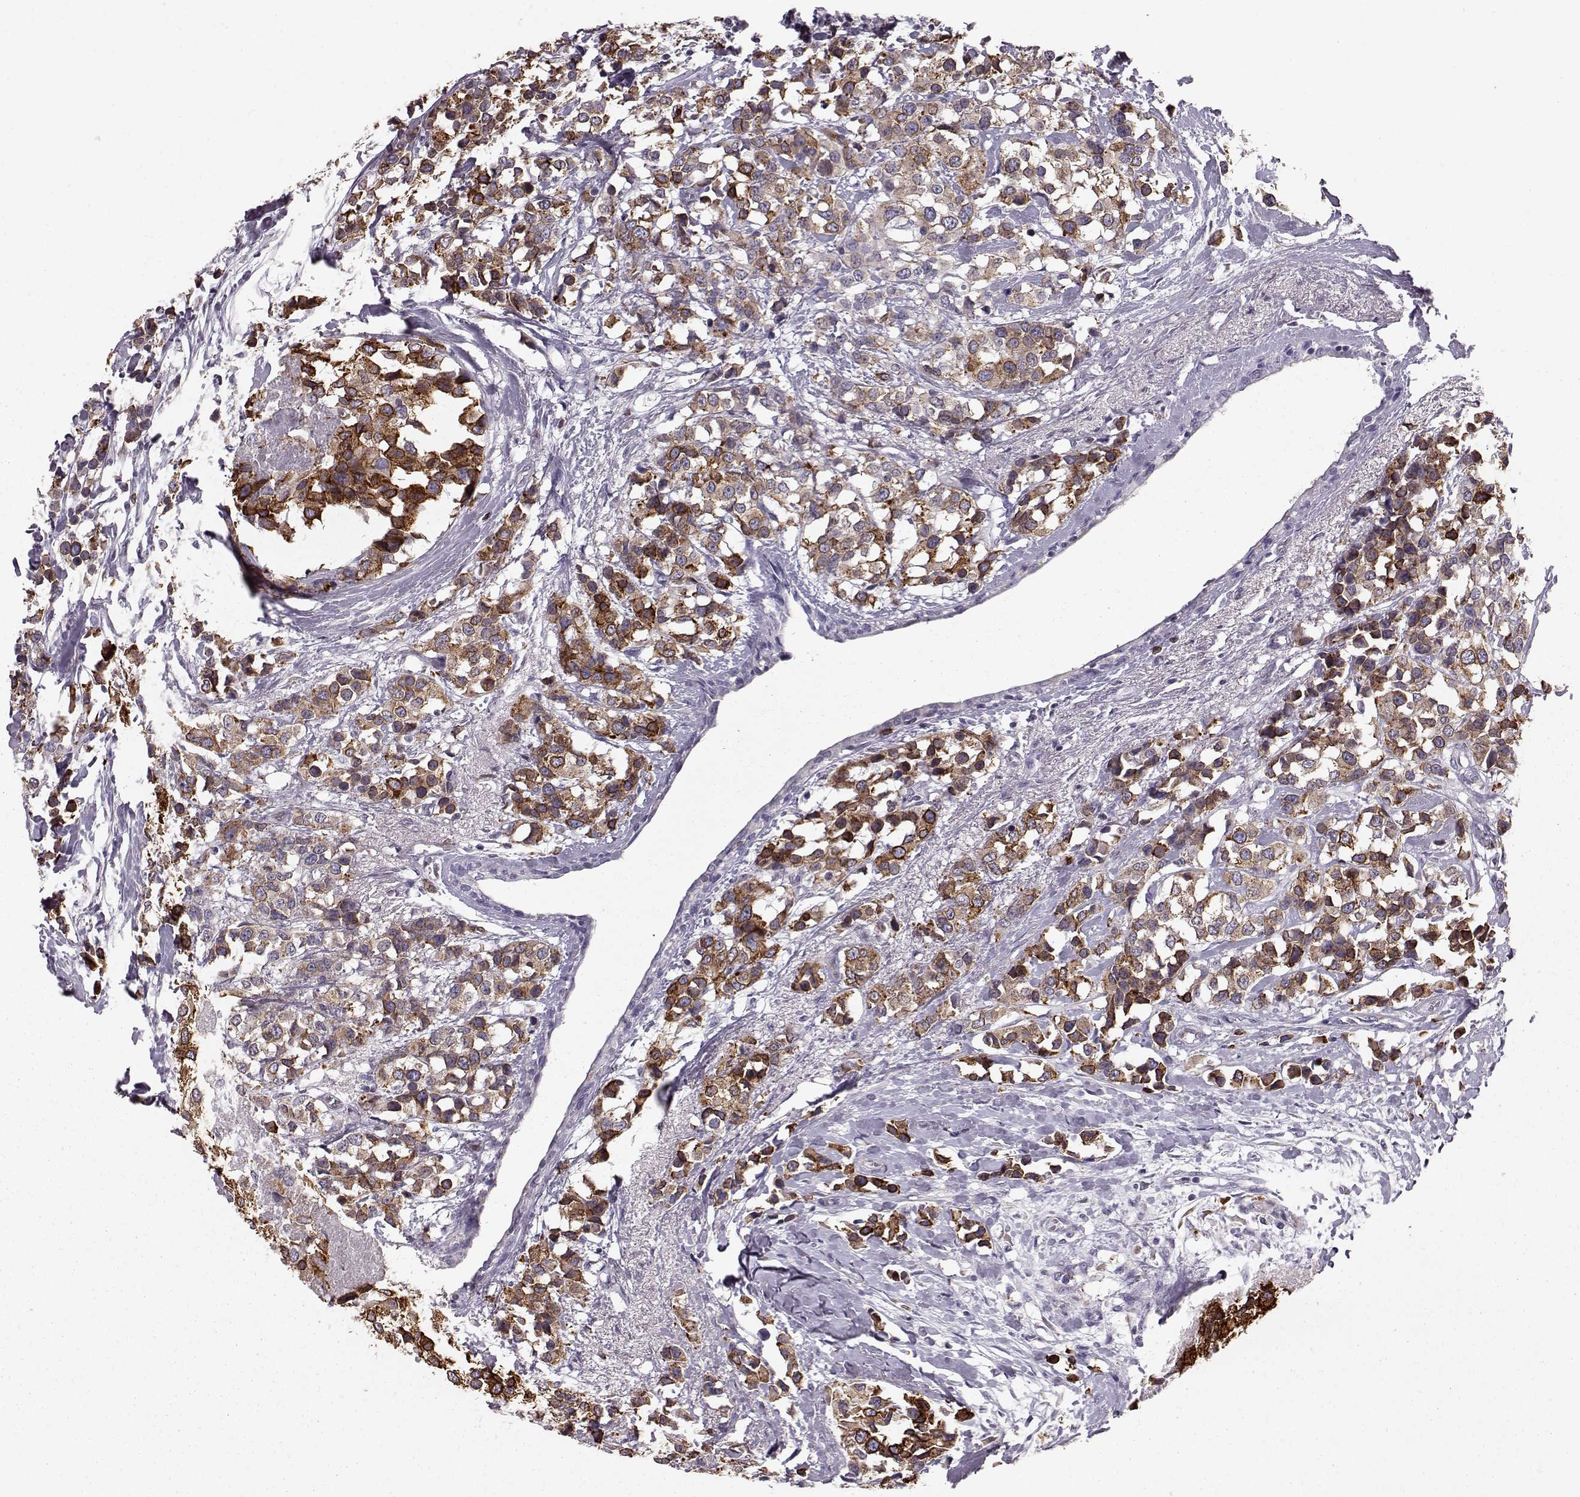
{"staining": {"intensity": "strong", "quantity": ">75%", "location": "cytoplasmic/membranous"}, "tissue": "breast cancer", "cell_type": "Tumor cells", "image_type": "cancer", "snomed": [{"axis": "morphology", "description": "Lobular carcinoma"}, {"axis": "topography", "description": "Breast"}], "caption": "IHC (DAB (3,3'-diaminobenzidine)) staining of breast cancer demonstrates strong cytoplasmic/membranous protein positivity in about >75% of tumor cells.", "gene": "ELOVL5", "patient": {"sex": "female", "age": 59}}